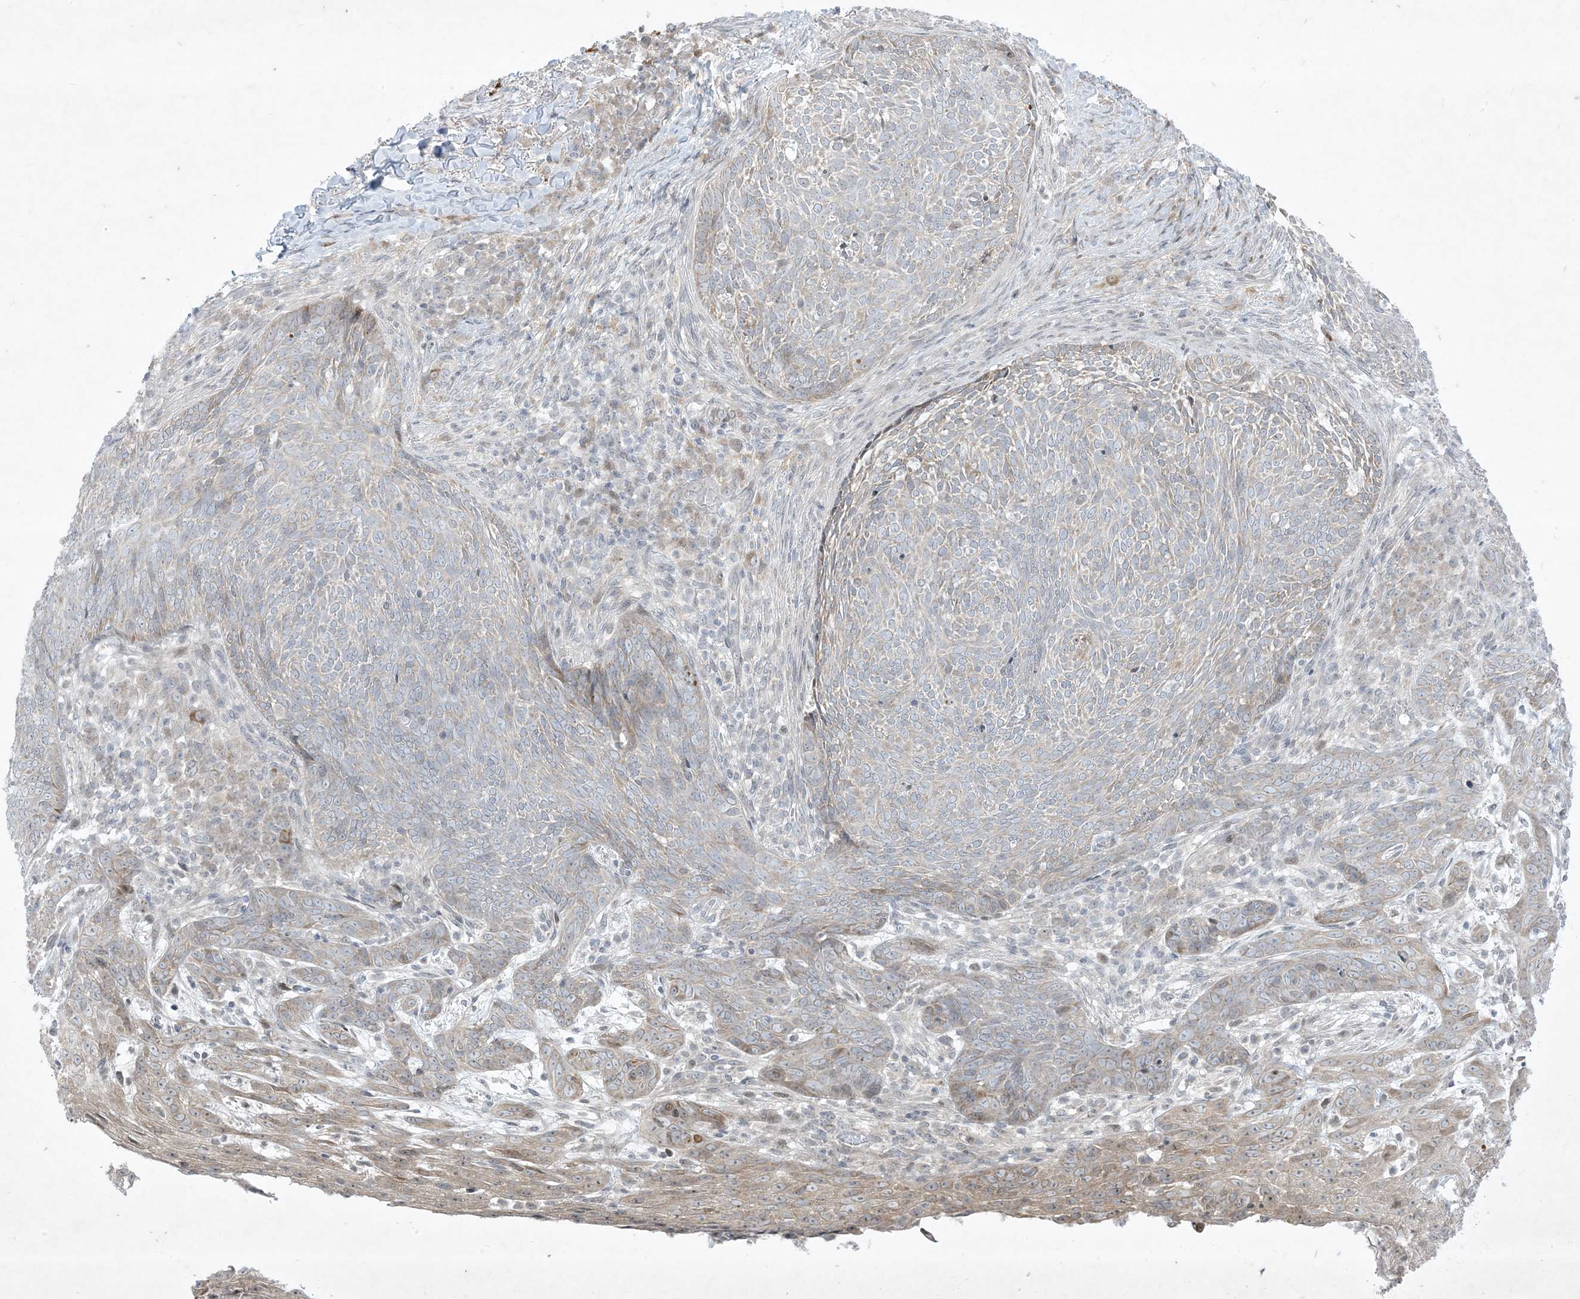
{"staining": {"intensity": "weak", "quantity": "<25%", "location": "cytoplasmic/membranous"}, "tissue": "skin cancer", "cell_type": "Tumor cells", "image_type": "cancer", "snomed": [{"axis": "morphology", "description": "Basal cell carcinoma"}, {"axis": "topography", "description": "Skin"}], "caption": "High magnification brightfield microscopy of skin cancer (basal cell carcinoma) stained with DAB (brown) and counterstained with hematoxylin (blue): tumor cells show no significant staining.", "gene": "SOGA3", "patient": {"sex": "male", "age": 85}}